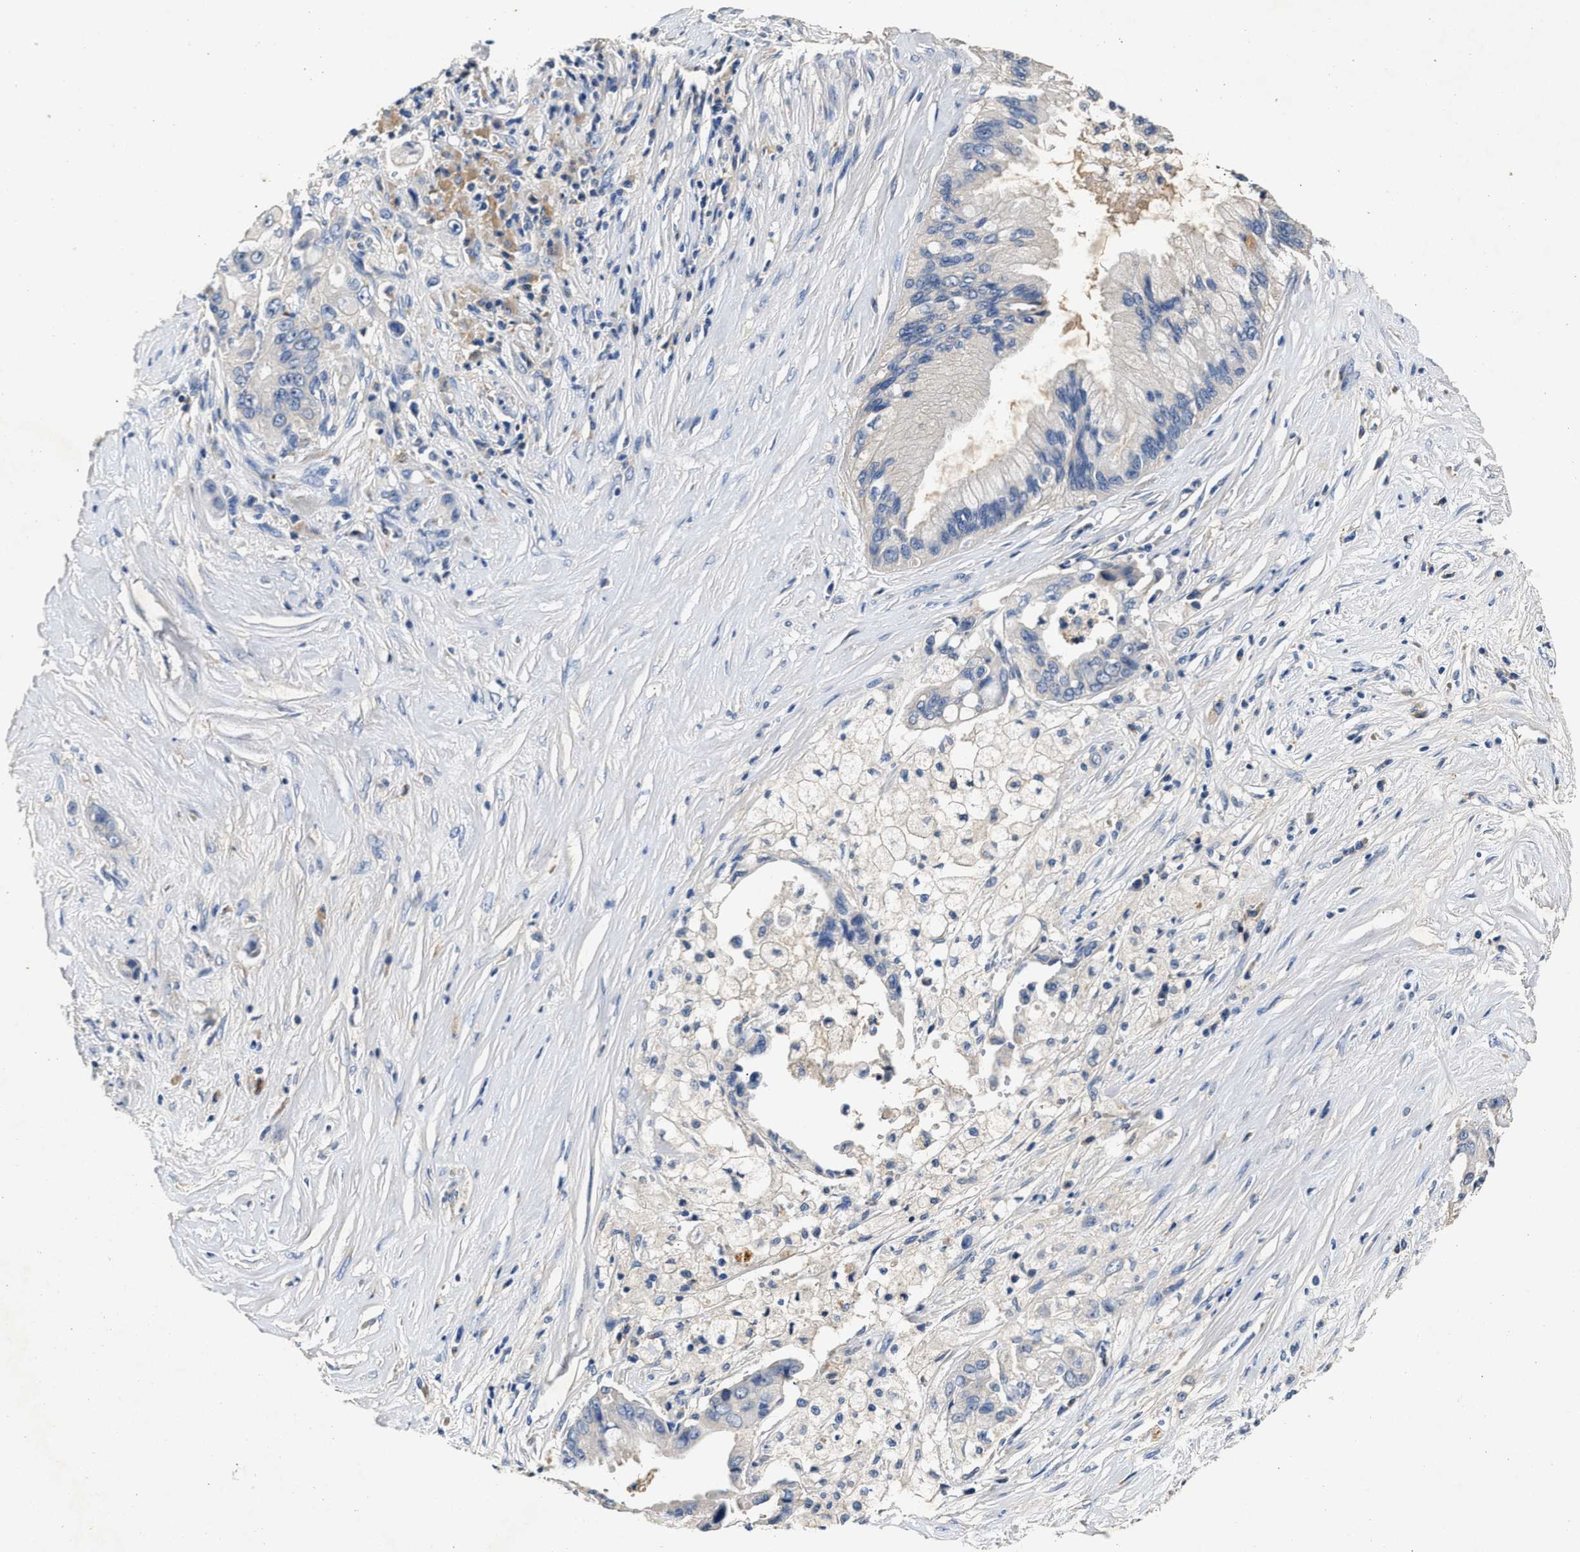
{"staining": {"intensity": "negative", "quantity": "none", "location": "none"}, "tissue": "pancreatic cancer", "cell_type": "Tumor cells", "image_type": "cancer", "snomed": [{"axis": "morphology", "description": "Adenocarcinoma, NOS"}, {"axis": "topography", "description": "Pancreas"}], "caption": "Pancreatic adenocarcinoma was stained to show a protein in brown. There is no significant expression in tumor cells. (DAB (3,3'-diaminobenzidine) immunohistochemistry (IHC) visualized using brightfield microscopy, high magnification).", "gene": "SLCO2B1", "patient": {"sex": "female", "age": 73}}